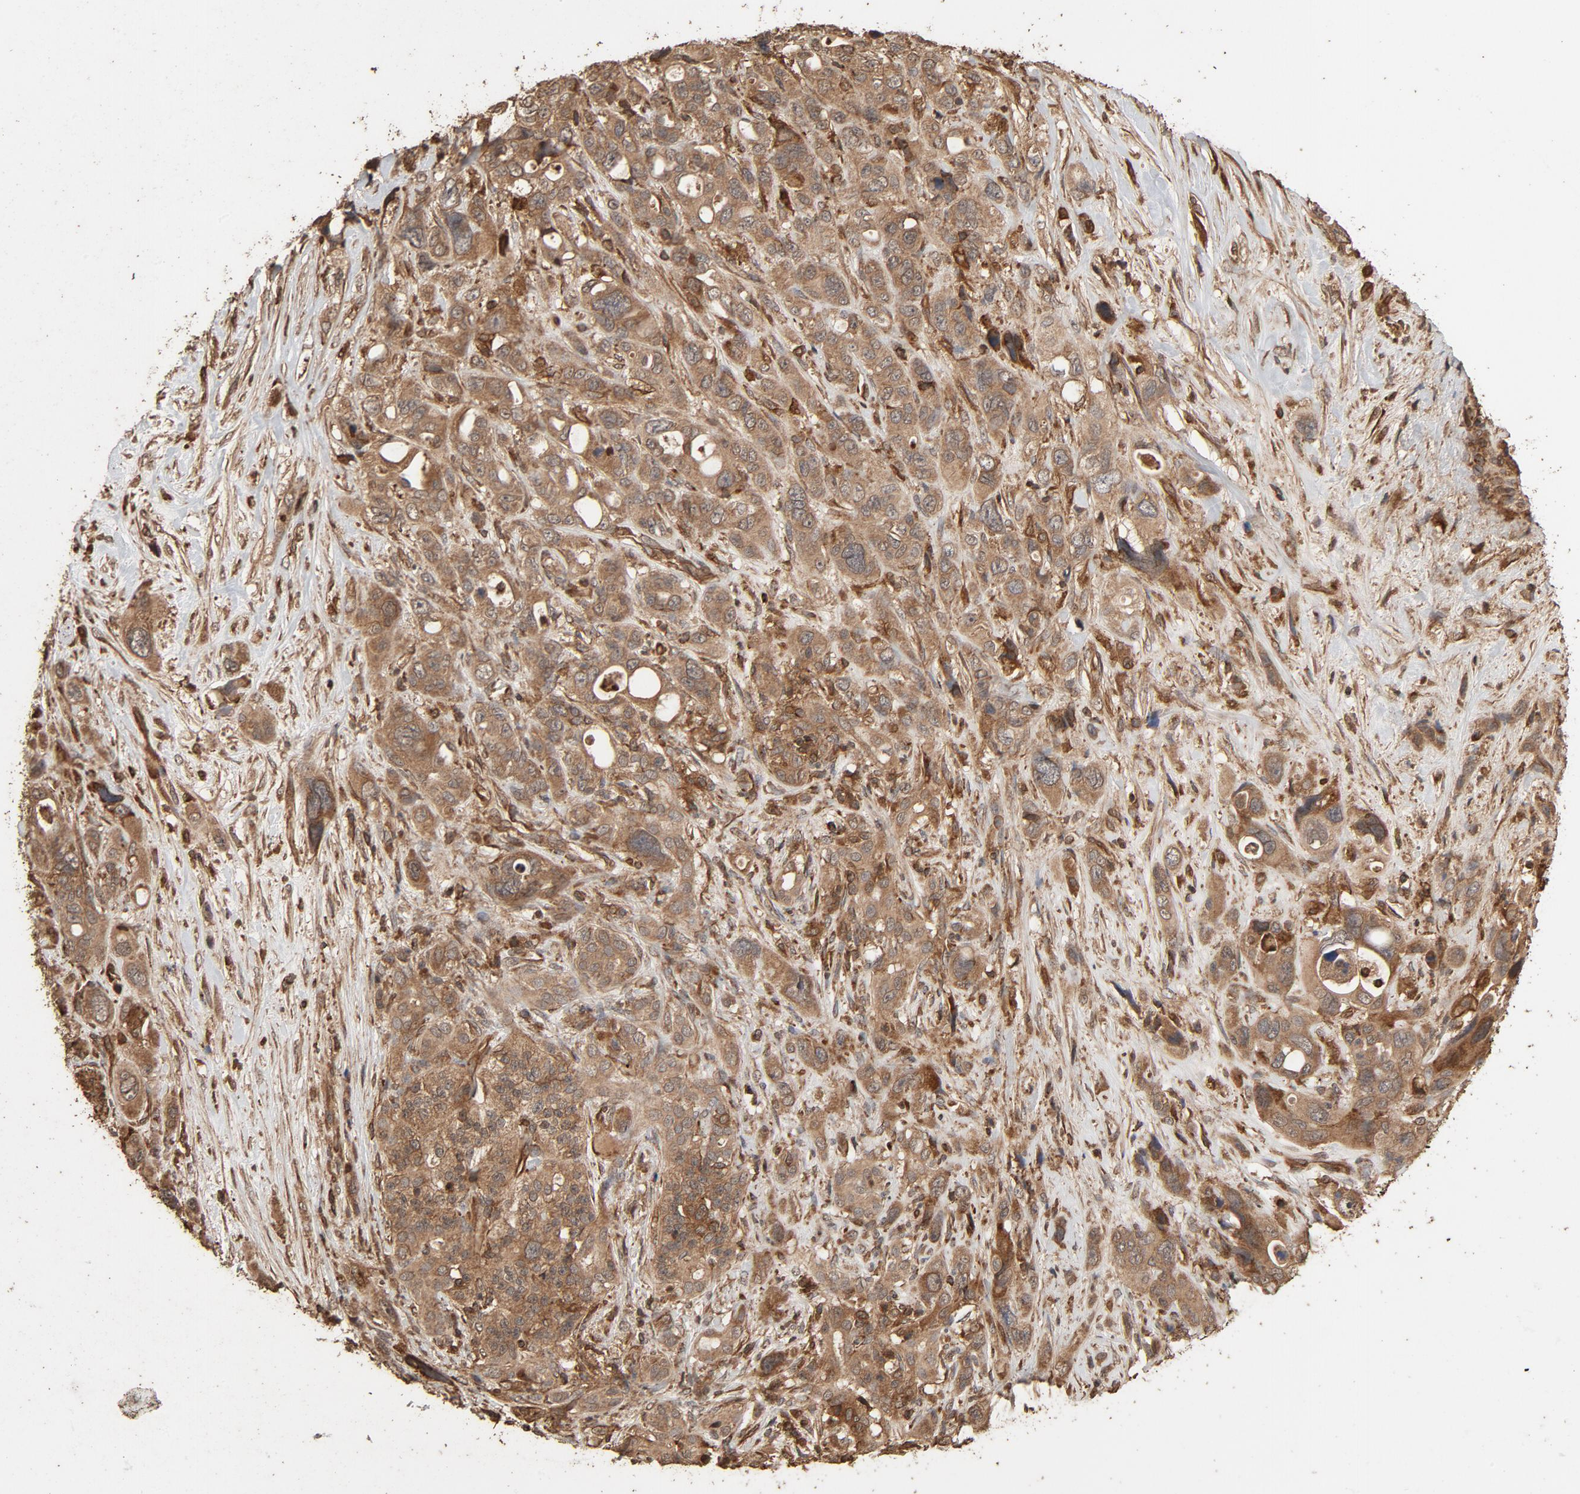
{"staining": {"intensity": "moderate", "quantity": "25%-75%", "location": "cytoplasmic/membranous"}, "tissue": "pancreatic cancer", "cell_type": "Tumor cells", "image_type": "cancer", "snomed": [{"axis": "morphology", "description": "Adenocarcinoma, NOS"}, {"axis": "topography", "description": "Pancreas"}], "caption": "Immunohistochemistry photomicrograph of pancreatic cancer stained for a protein (brown), which exhibits medium levels of moderate cytoplasmic/membranous staining in approximately 25%-75% of tumor cells.", "gene": "RPS6KA6", "patient": {"sex": "male", "age": 46}}